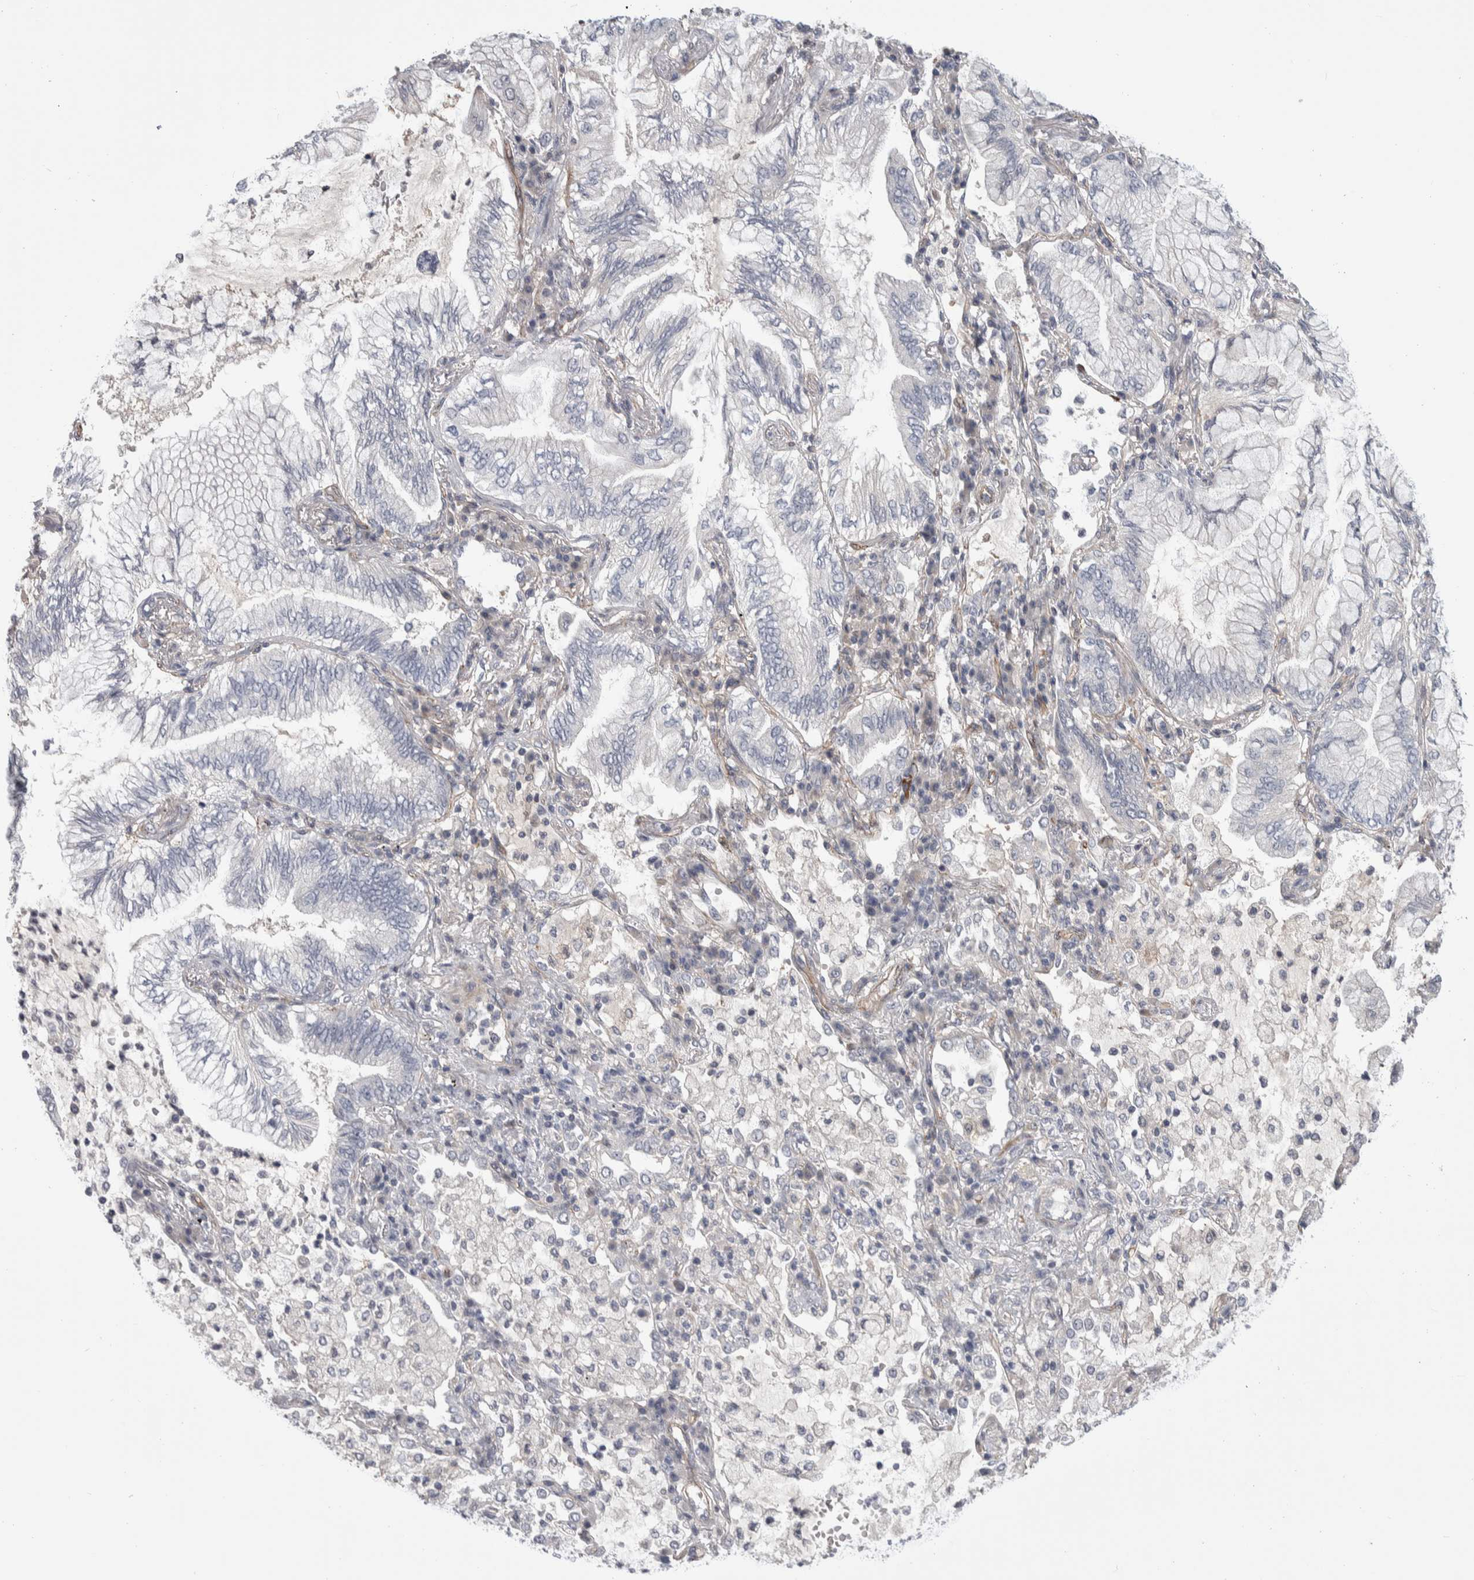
{"staining": {"intensity": "negative", "quantity": "none", "location": "none"}, "tissue": "lung cancer", "cell_type": "Tumor cells", "image_type": "cancer", "snomed": [{"axis": "morphology", "description": "Adenocarcinoma, NOS"}, {"axis": "topography", "description": "Lung"}], "caption": "Immunohistochemistry (IHC) of lung cancer (adenocarcinoma) demonstrates no positivity in tumor cells.", "gene": "ZNF862", "patient": {"sex": "female", "age": 70}}